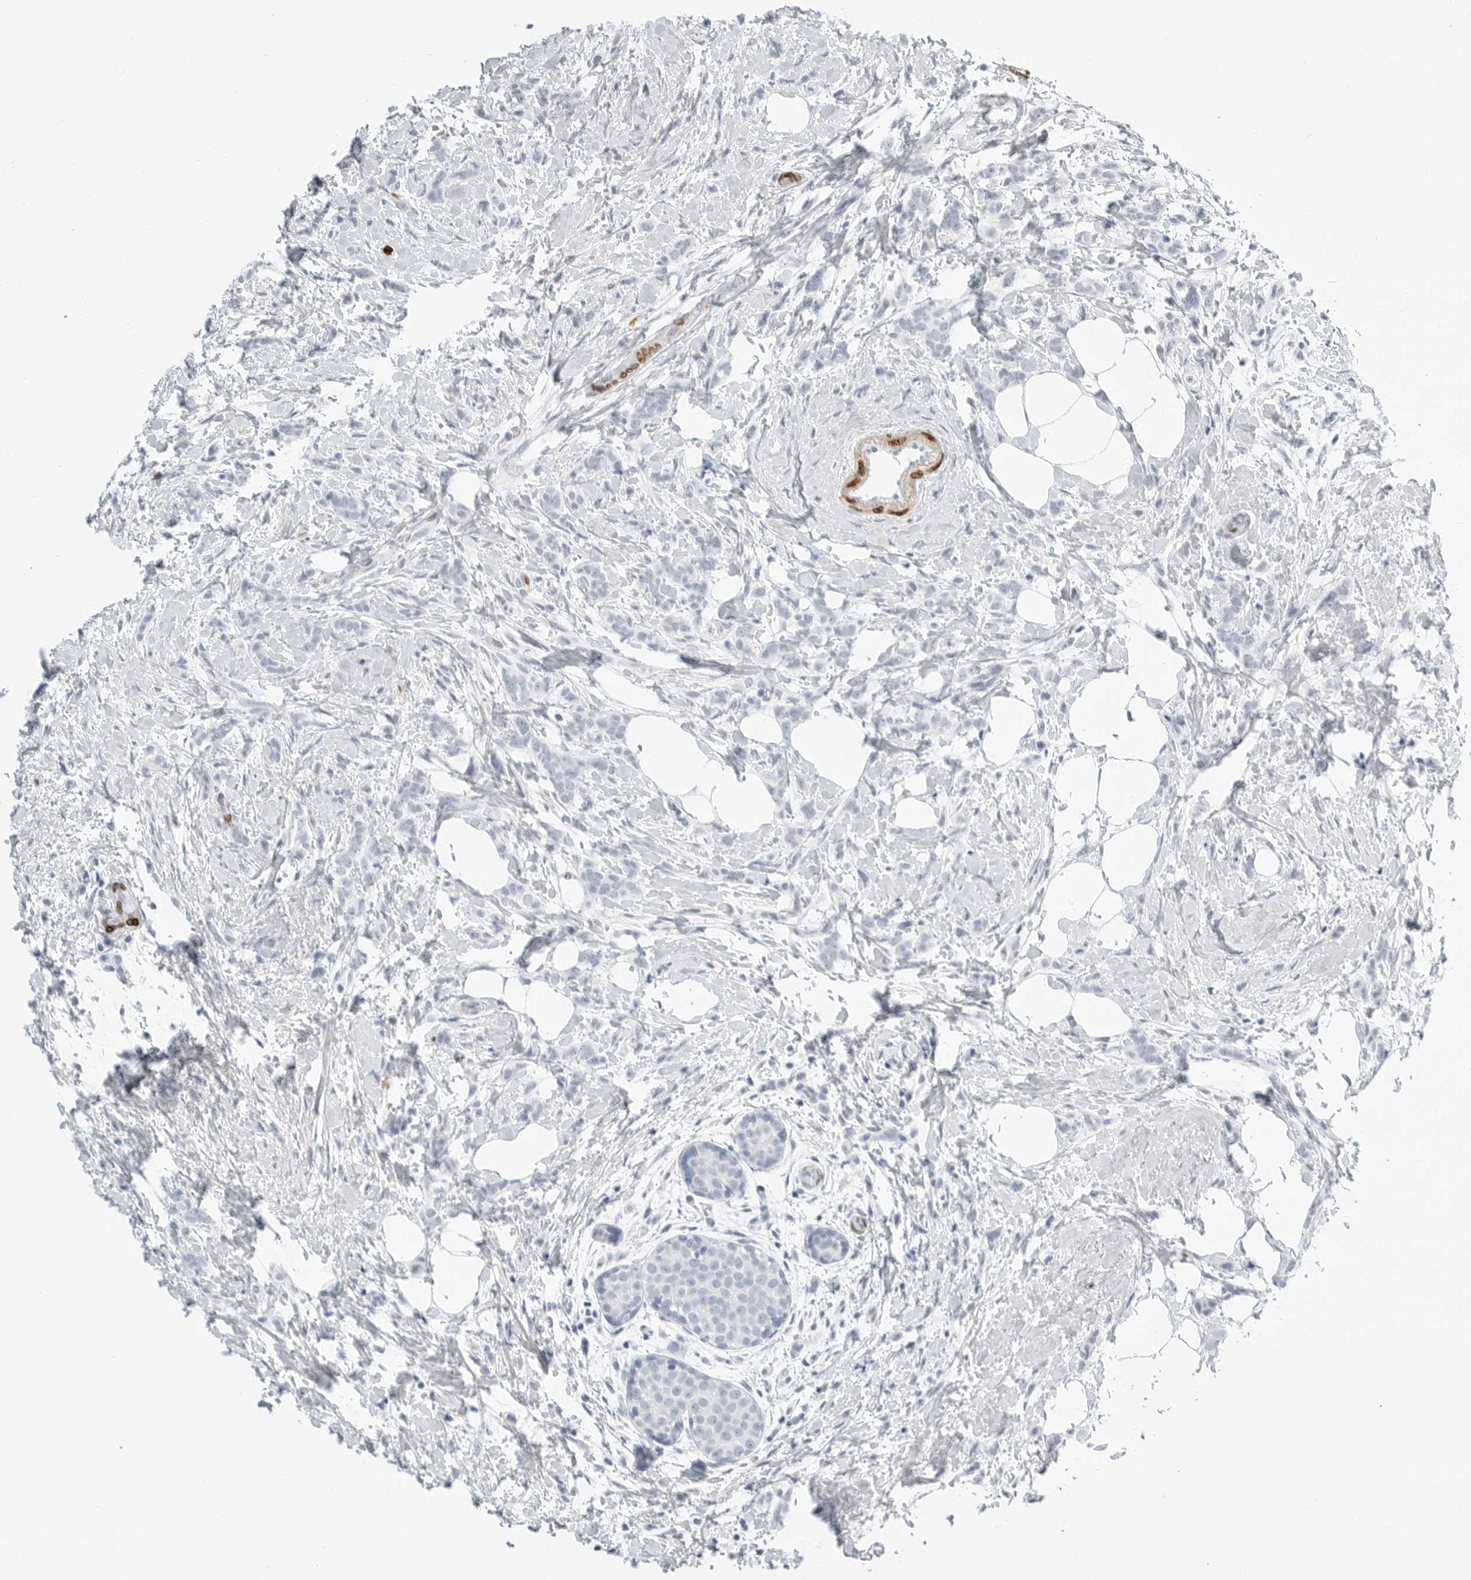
{"staining": {"intensity": "negative", "quantity": "none", "location": "none"}, "tissue": "breast cancer", "cell_type": "Tumor cells", "image_type": "cancer", "snomed": [{"axis": "morphology", "description": "Lobular carcinoma, in situ"}, {"axis": "morphology", "description": "Lobular carcinoma"}, {"axis": "topography", "description": "Breast"}], "caption": "Tumor cells show no significant positivity in breast cancer (lobular carcinoma in situ).", "gene": "PLN", "patient": {"sex": "female", "age": 41}}